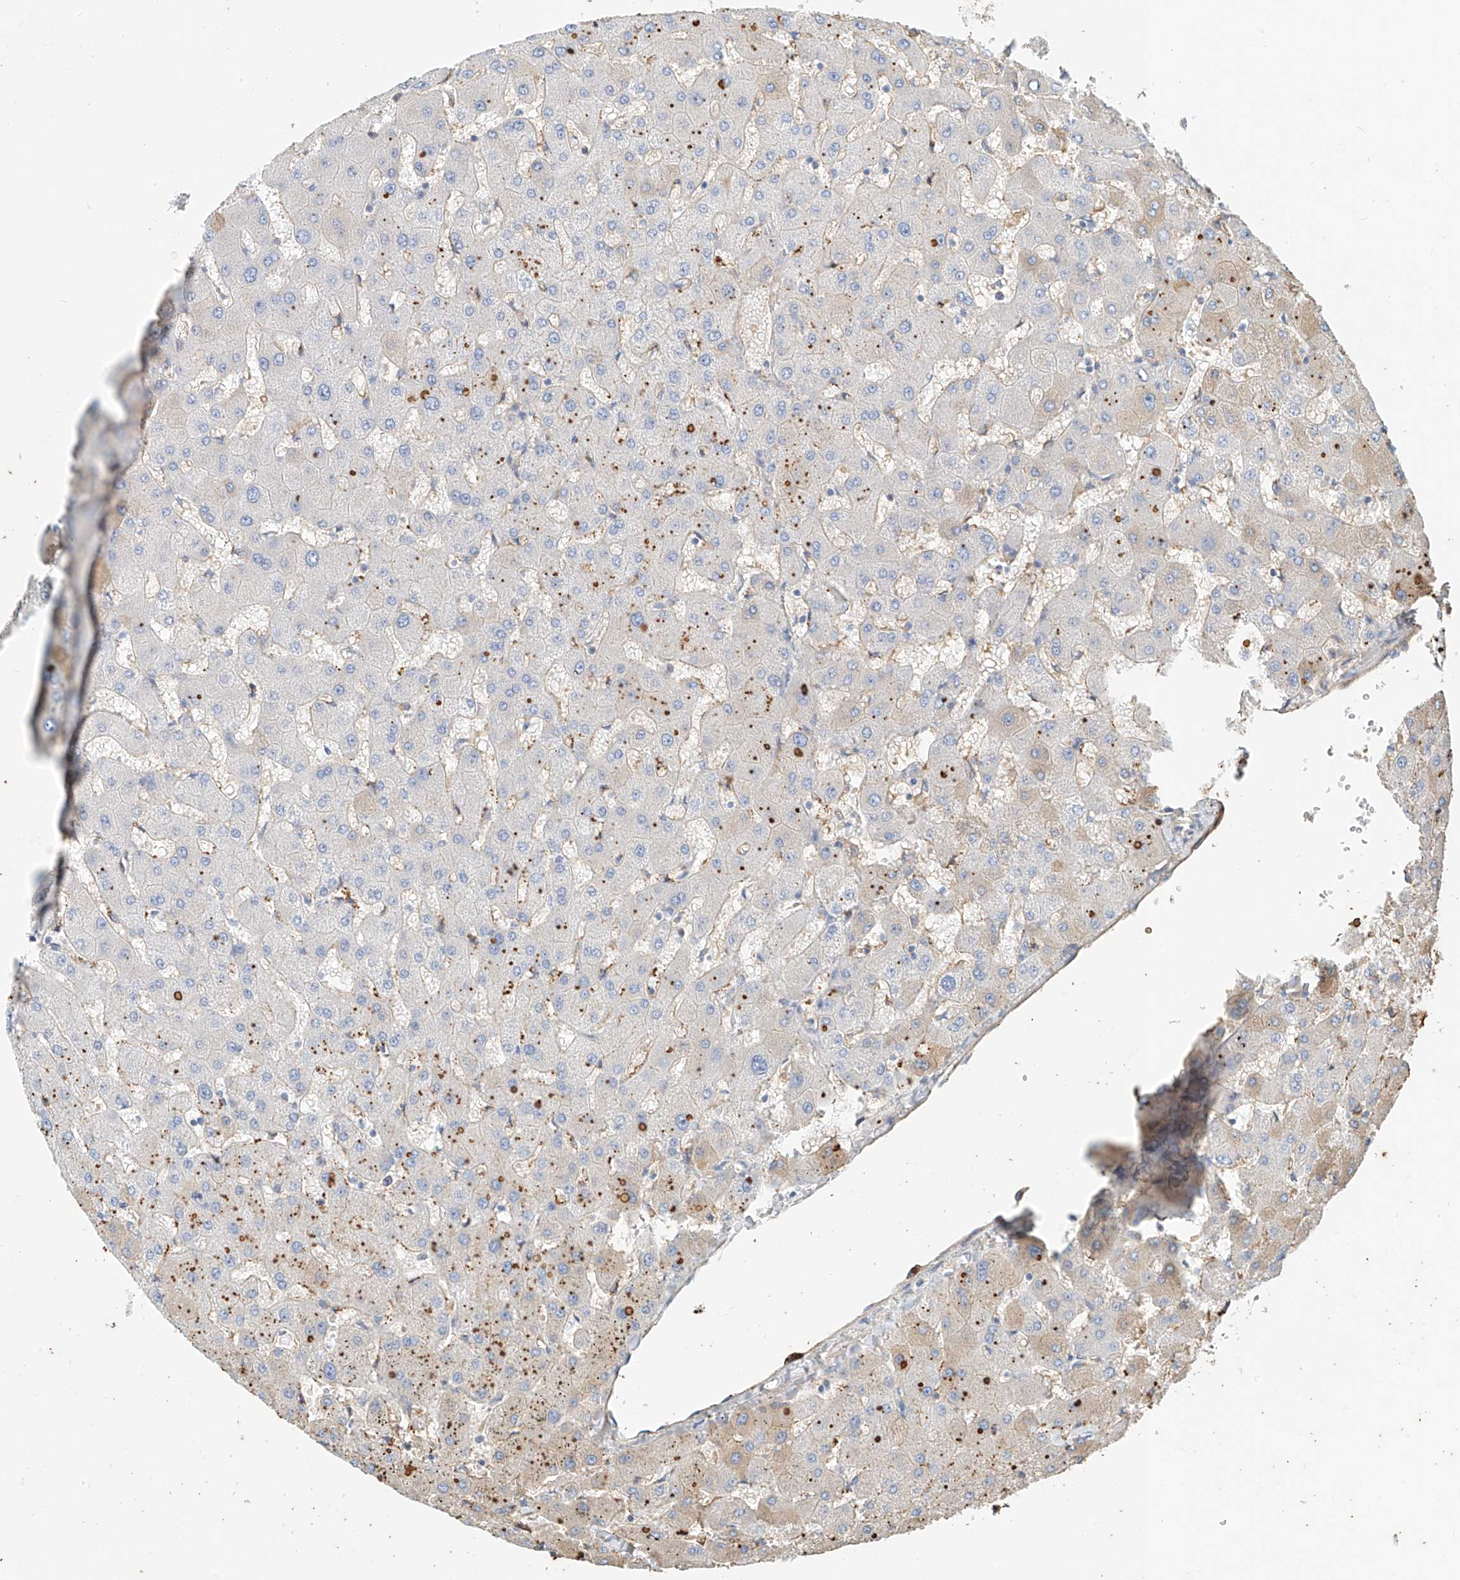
{"staining": {"intensity": "negative", "quantity": "none", "location": "none"}, "tissue": "liver", "cell_type": "Cholangiocytes", "image_type": "normal", "snomed": [{"axis": "morphology", "description": "Normal tissue, NOS"}, {"axis": "topography", "description": "Liver"}], "caption": "IHC micrograph of benign liver stained for a protein (brown), which exhibits no staining in cholangiocytes. (DAB (3,3'-diaminobenzidine) IHC with hematoxylin counter stain).", "gene": "ZFP30", "patient": {"sex": "female", "age": 63}}